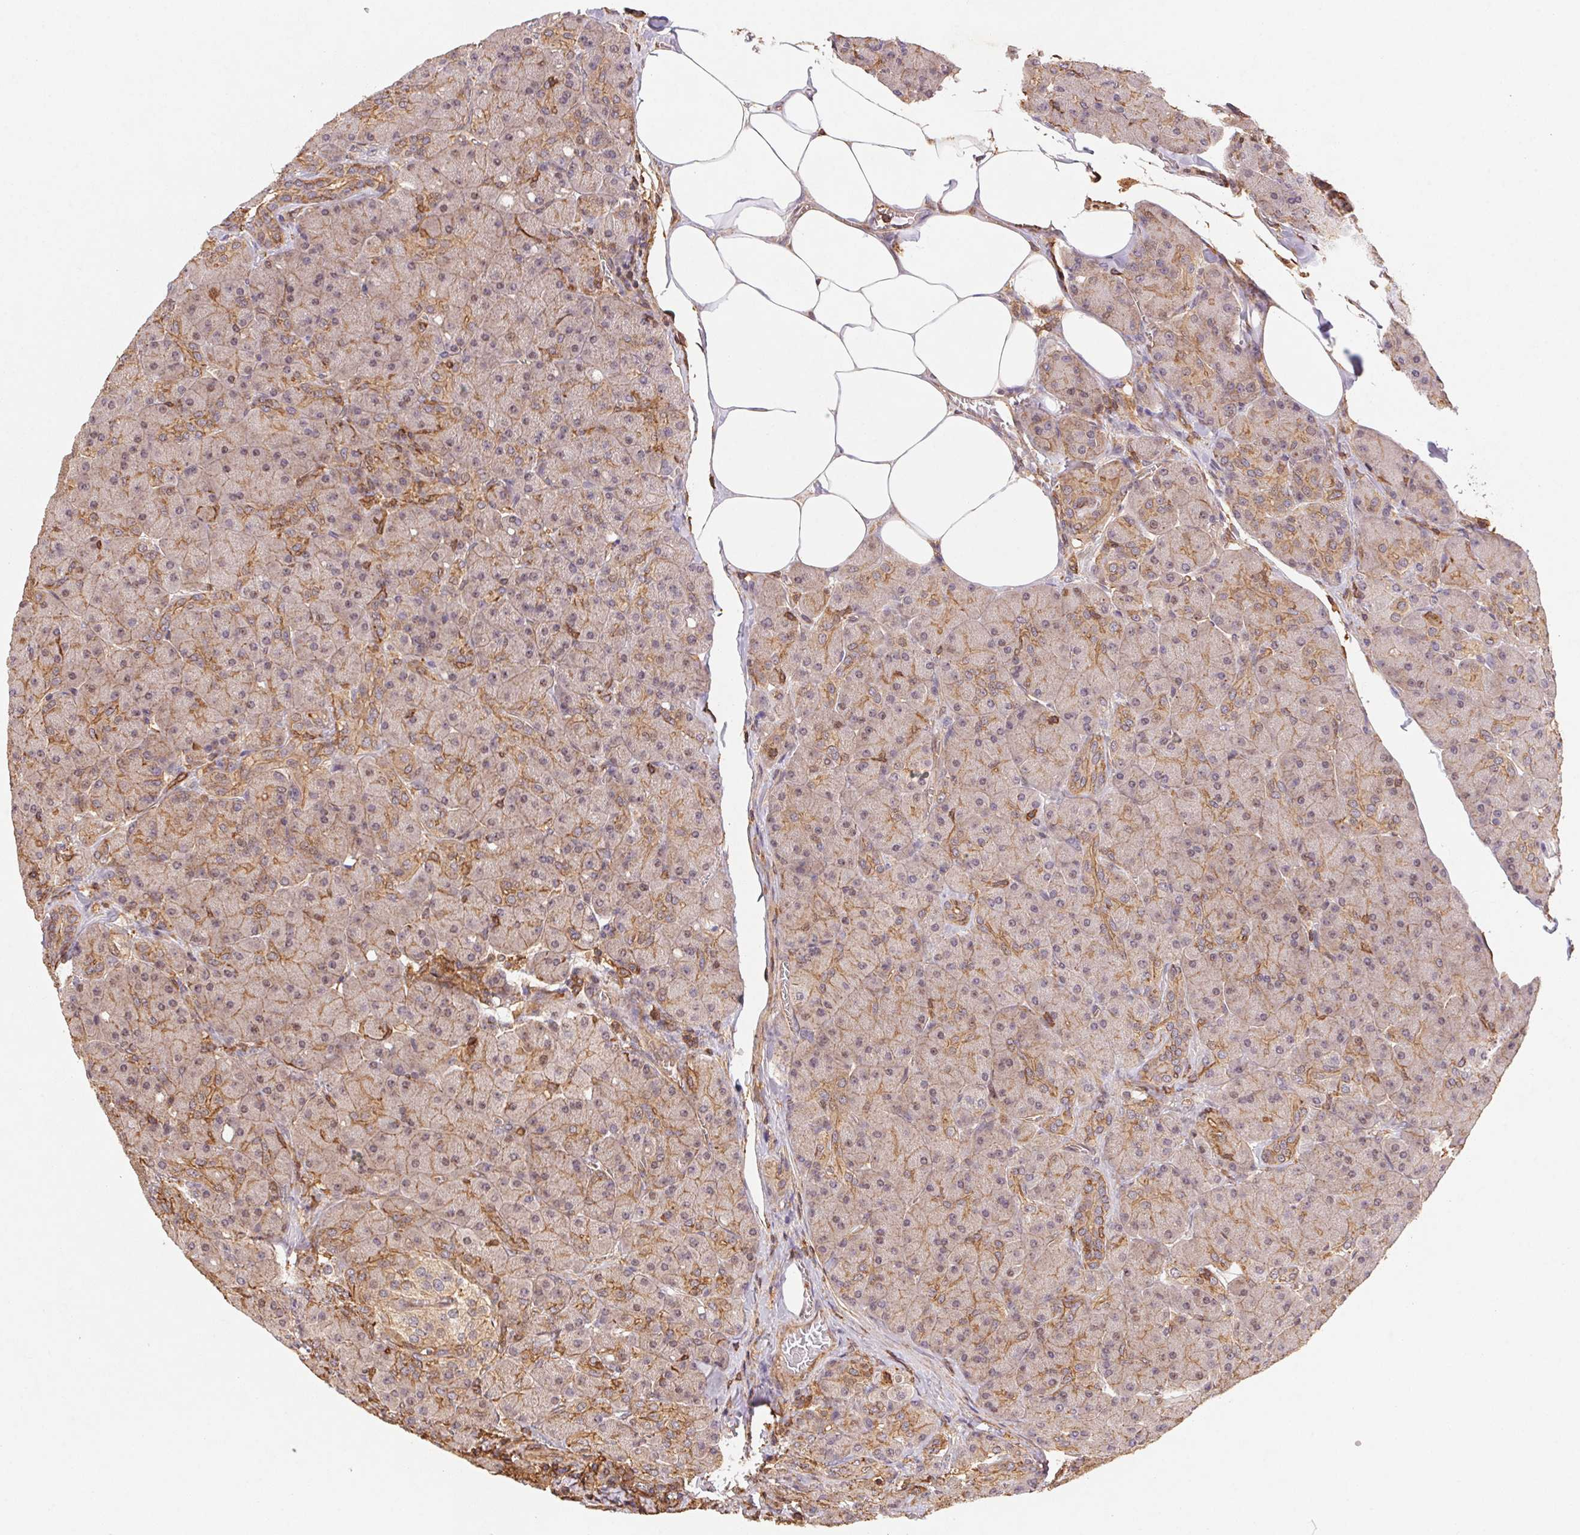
{"staining": {"intensity": "moderate", "quantity": "25%-75%", "location": "cytoplasmic/membranous"}, "tissue": "pancreas", "cell_type": "Exocrine glandular cells", "image_type": "normal", "snomed": [{"axis": "morphology", "description": "Normal tissue, NOS"}, {"axis": "topography", "description": "Pancreas"}], "caption": "Moderate cytoplasmic/membranous positivity is identified in approximately 25%-75% of exocrine glandular cells in benign pancreas.", "gene": "ATG10", "patient": {"sex": "male", "age": 55}}